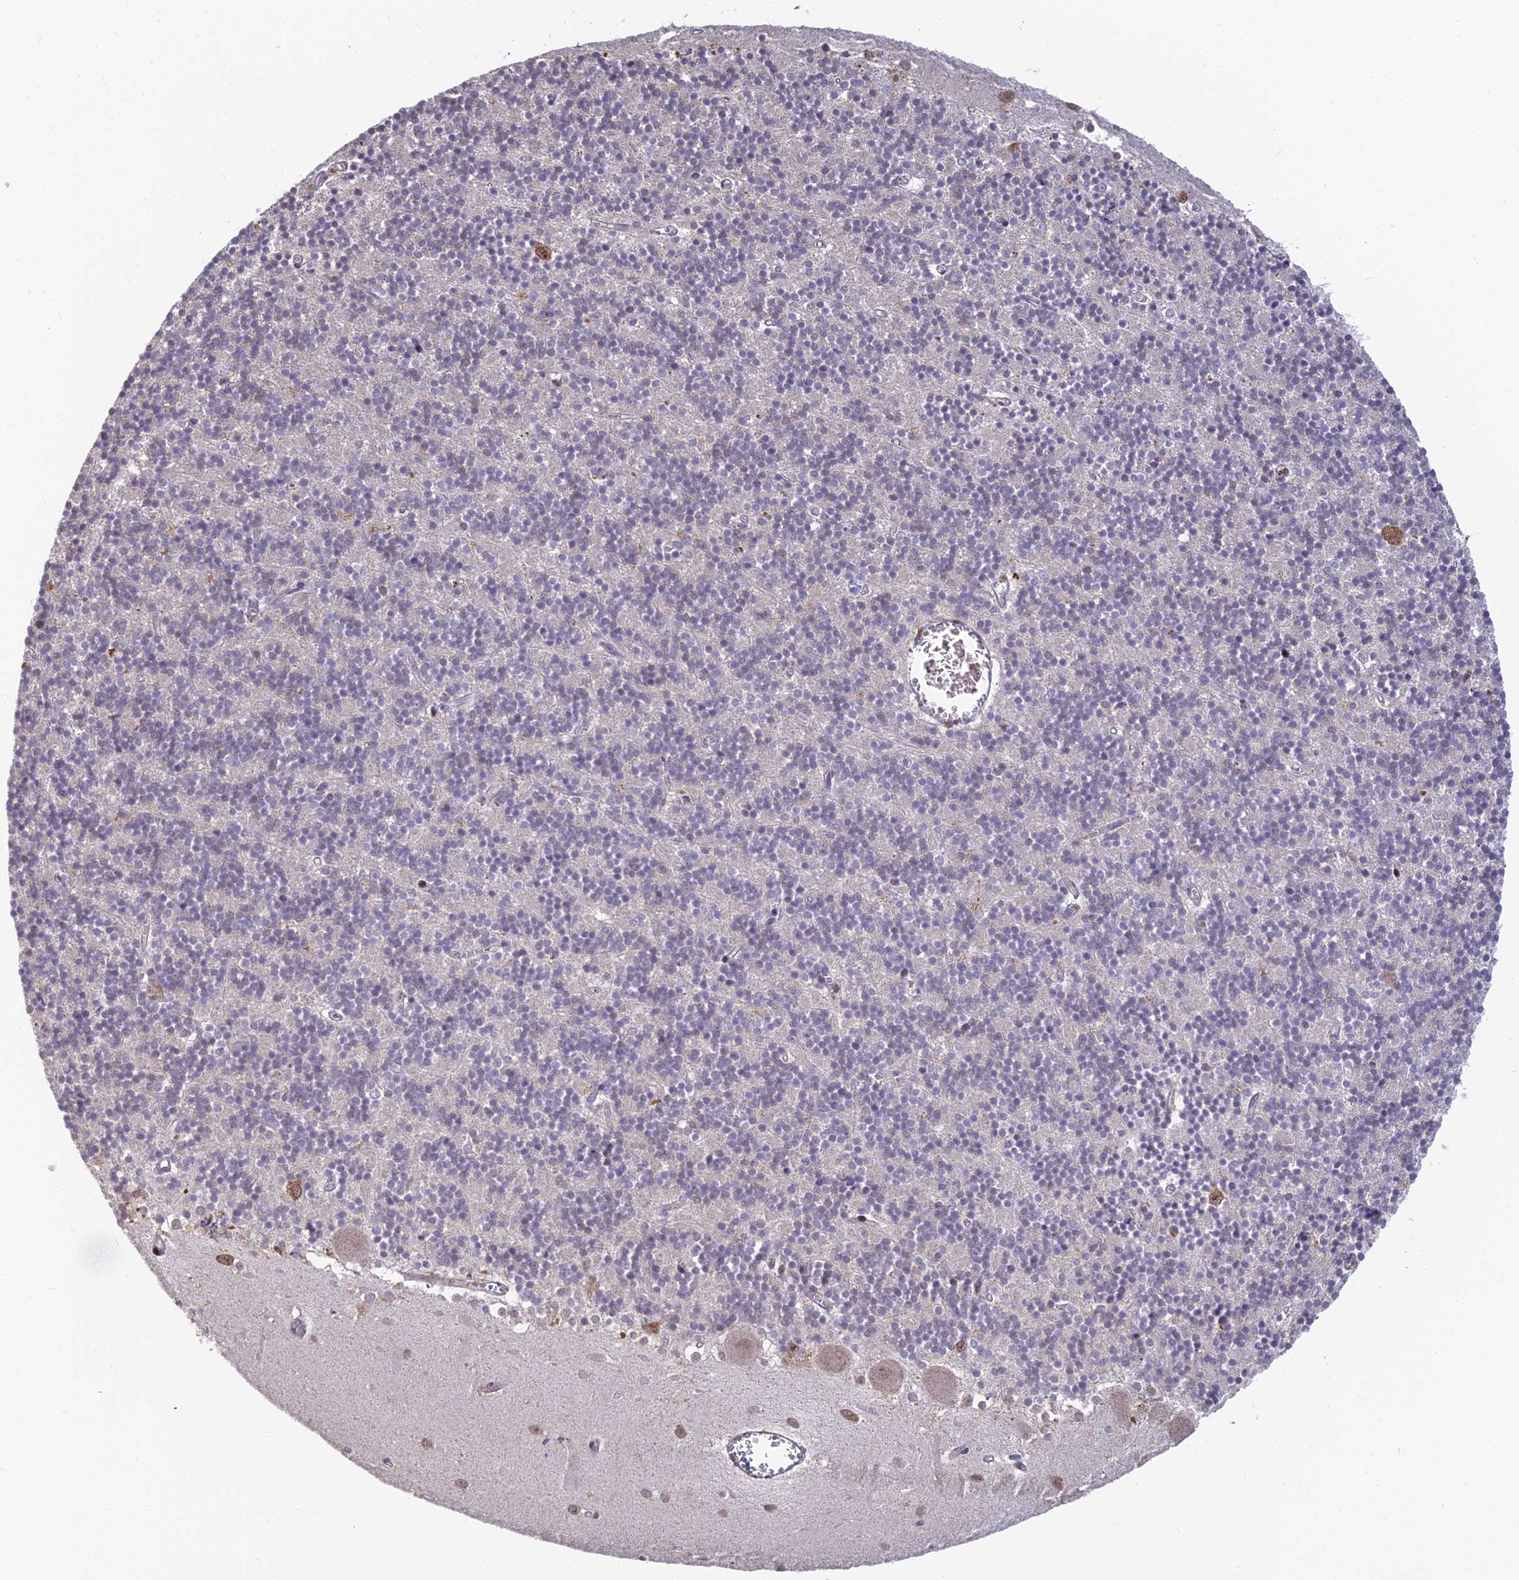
{"staining": {"intensity": "weak", "quantity": "<25%", "location": "cytoplasmic/membranous"}, "tissue": "cerebellum", "cell_type": "Cells in granular layer", "image_type": "normal", "snomed": [{"axis": "morphology", "description": "Normal tissue, NOS"}, {"axis": "topography", "description": "Cerebellum"}], "caption": "Protein analysis of unremarkable cerebellum reveals no significant staining in cells in granular layer. The staining was performed using DAB (3,3'-diaminobenzidine) to visualize the protein expression in brown, while the nuclei were stained in blue with hematoxylin (Magnification: 20x).", "gene": "UFSP2", "patient": {"sex": "male", "age": 54}}